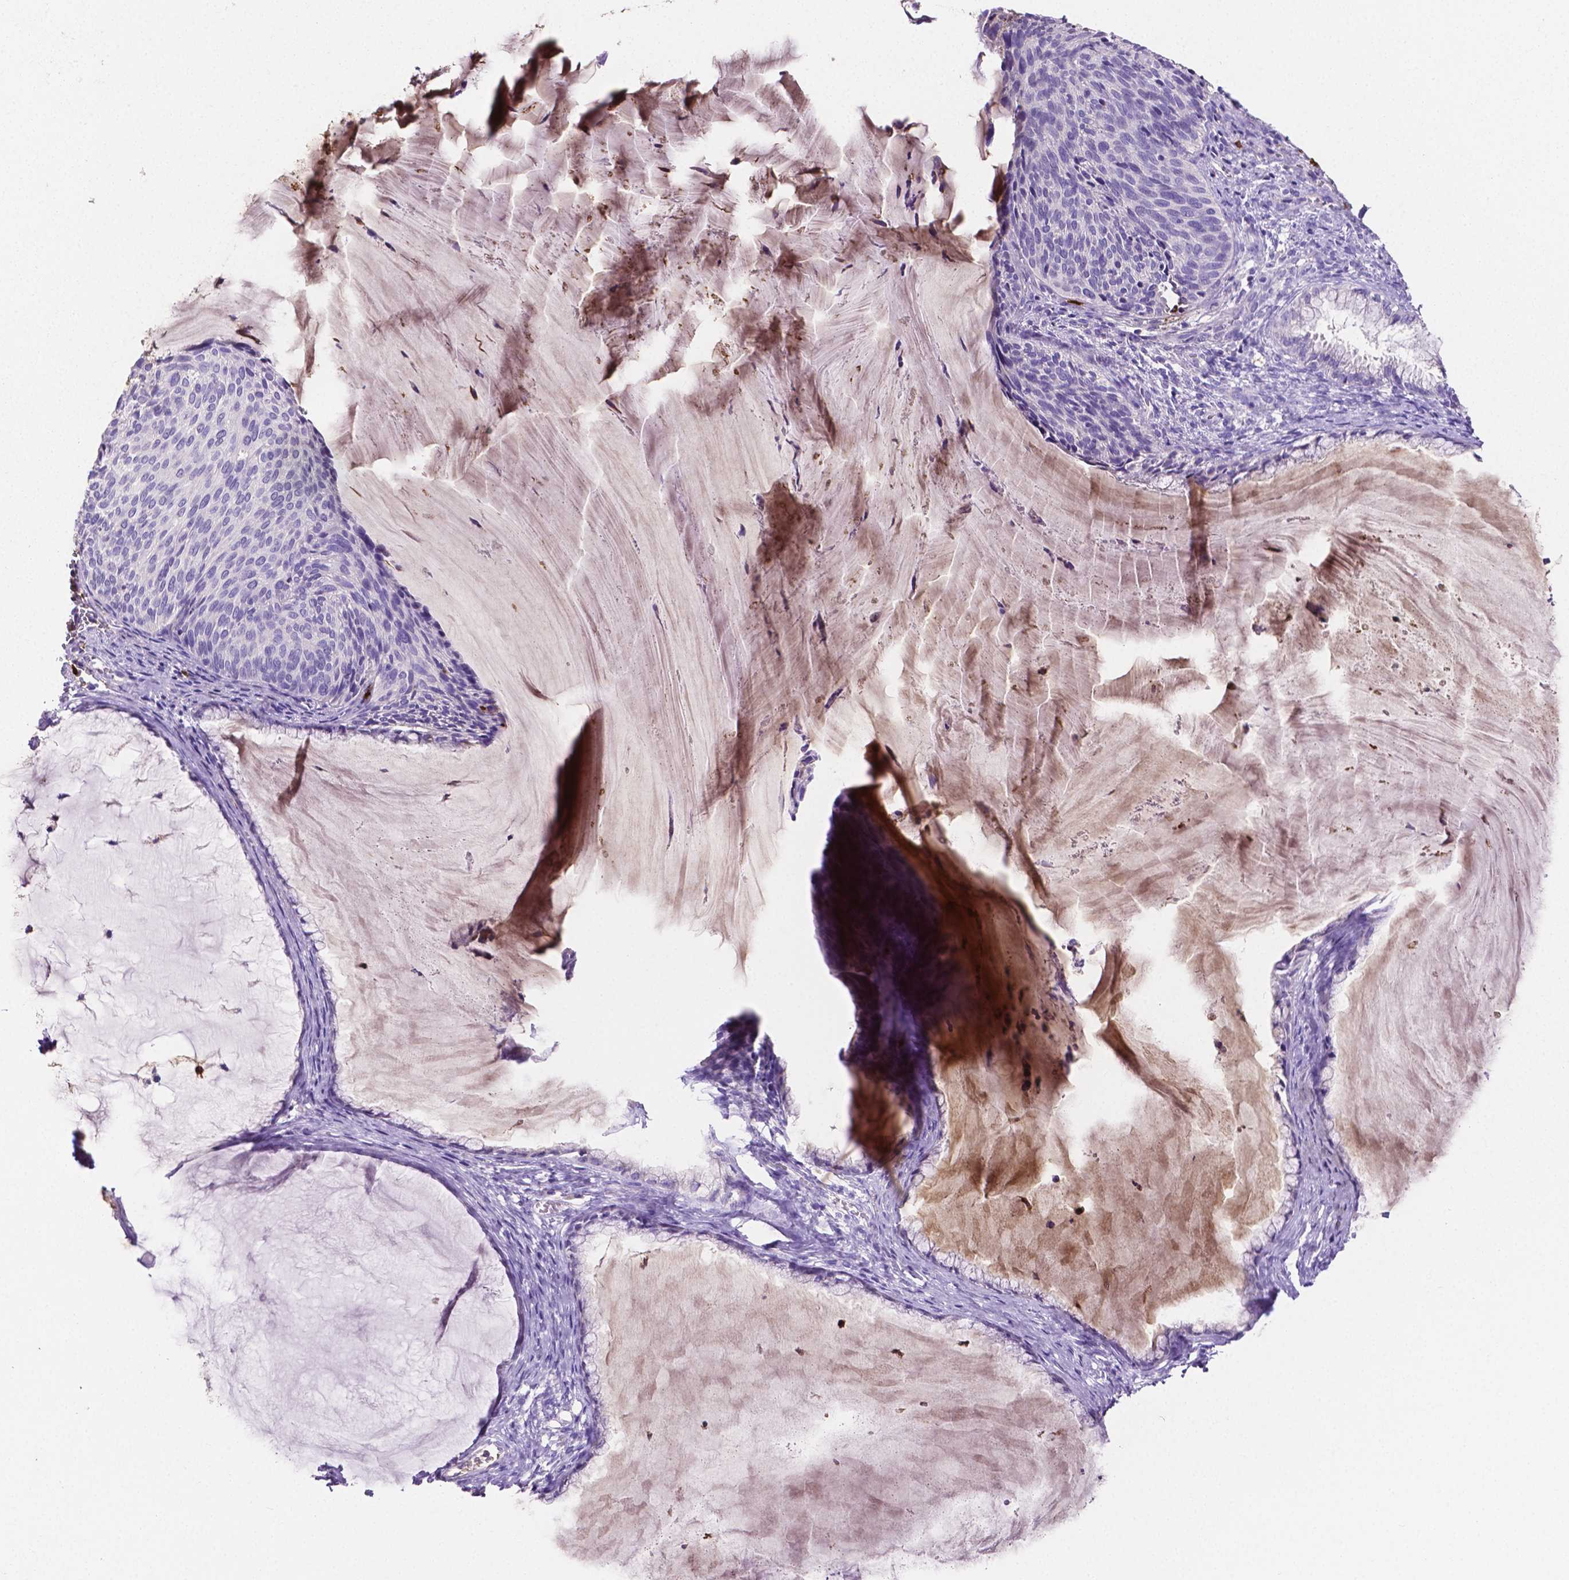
{"staining": {"intensity": "negative", "quantity": "none", "location": "none"}, "tissue": "cervical cancer", "cell_type": "Tumor cells", "image_type": "cancer", "snomed": [{"axis": "morphology", "description": "Squamous cell carcinoma, NOS"}, {"axis": "topography", "description": "Cervix"}], "caption": "This histopathology image is of cervical cancer (squamous cell carcinoma) stained with immunohistochemistry (IHC) to label a protein in brown with the nuclei are counter-stained blue. There is no expression in tumor cells.", "gene": "MMP9", "patient": {"sex": "female", "age": 36}}